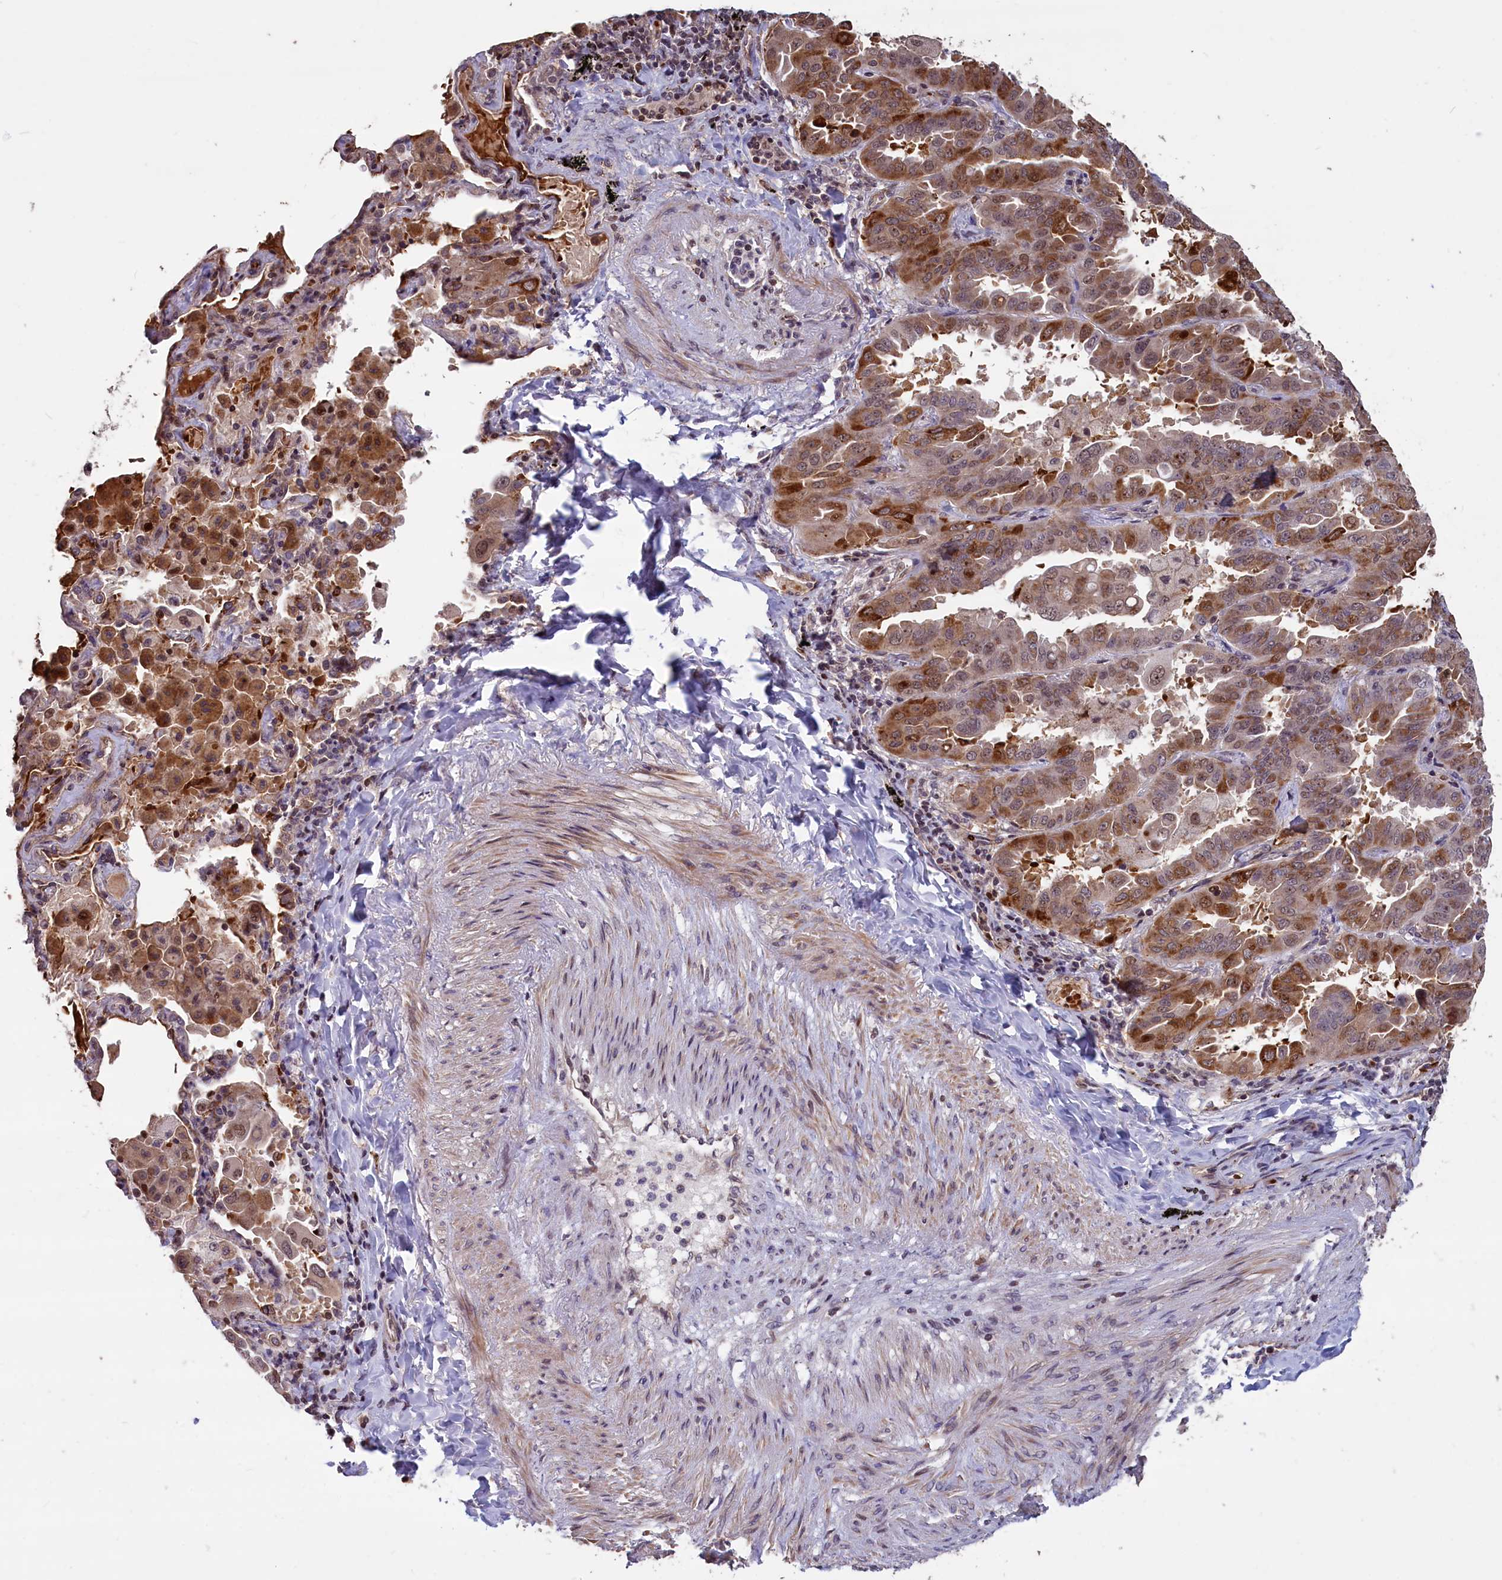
{"staining": {"intensity": "moderate", "quantity": ">75%", "location": "cytoplasmic/membranous,nuclear"}, "tissue": "lung cancer", "cell_type": "Tumor cells", "image_type": "cancer", "snomed": [{"axis": "morphology", "description": "Adenocarcinoma, NOS"}, {"axis": "topography", "description": "Lung"}], "caption": "High-power microscopy captured an immunohistochemistry histopathology image of lung cancer, revealing moderate cytoplasmic/membranous and nuclear staining in about >75% of tumor cells.", "gene": "SHFL", "patient": {"sex": "male", "age": 64}}